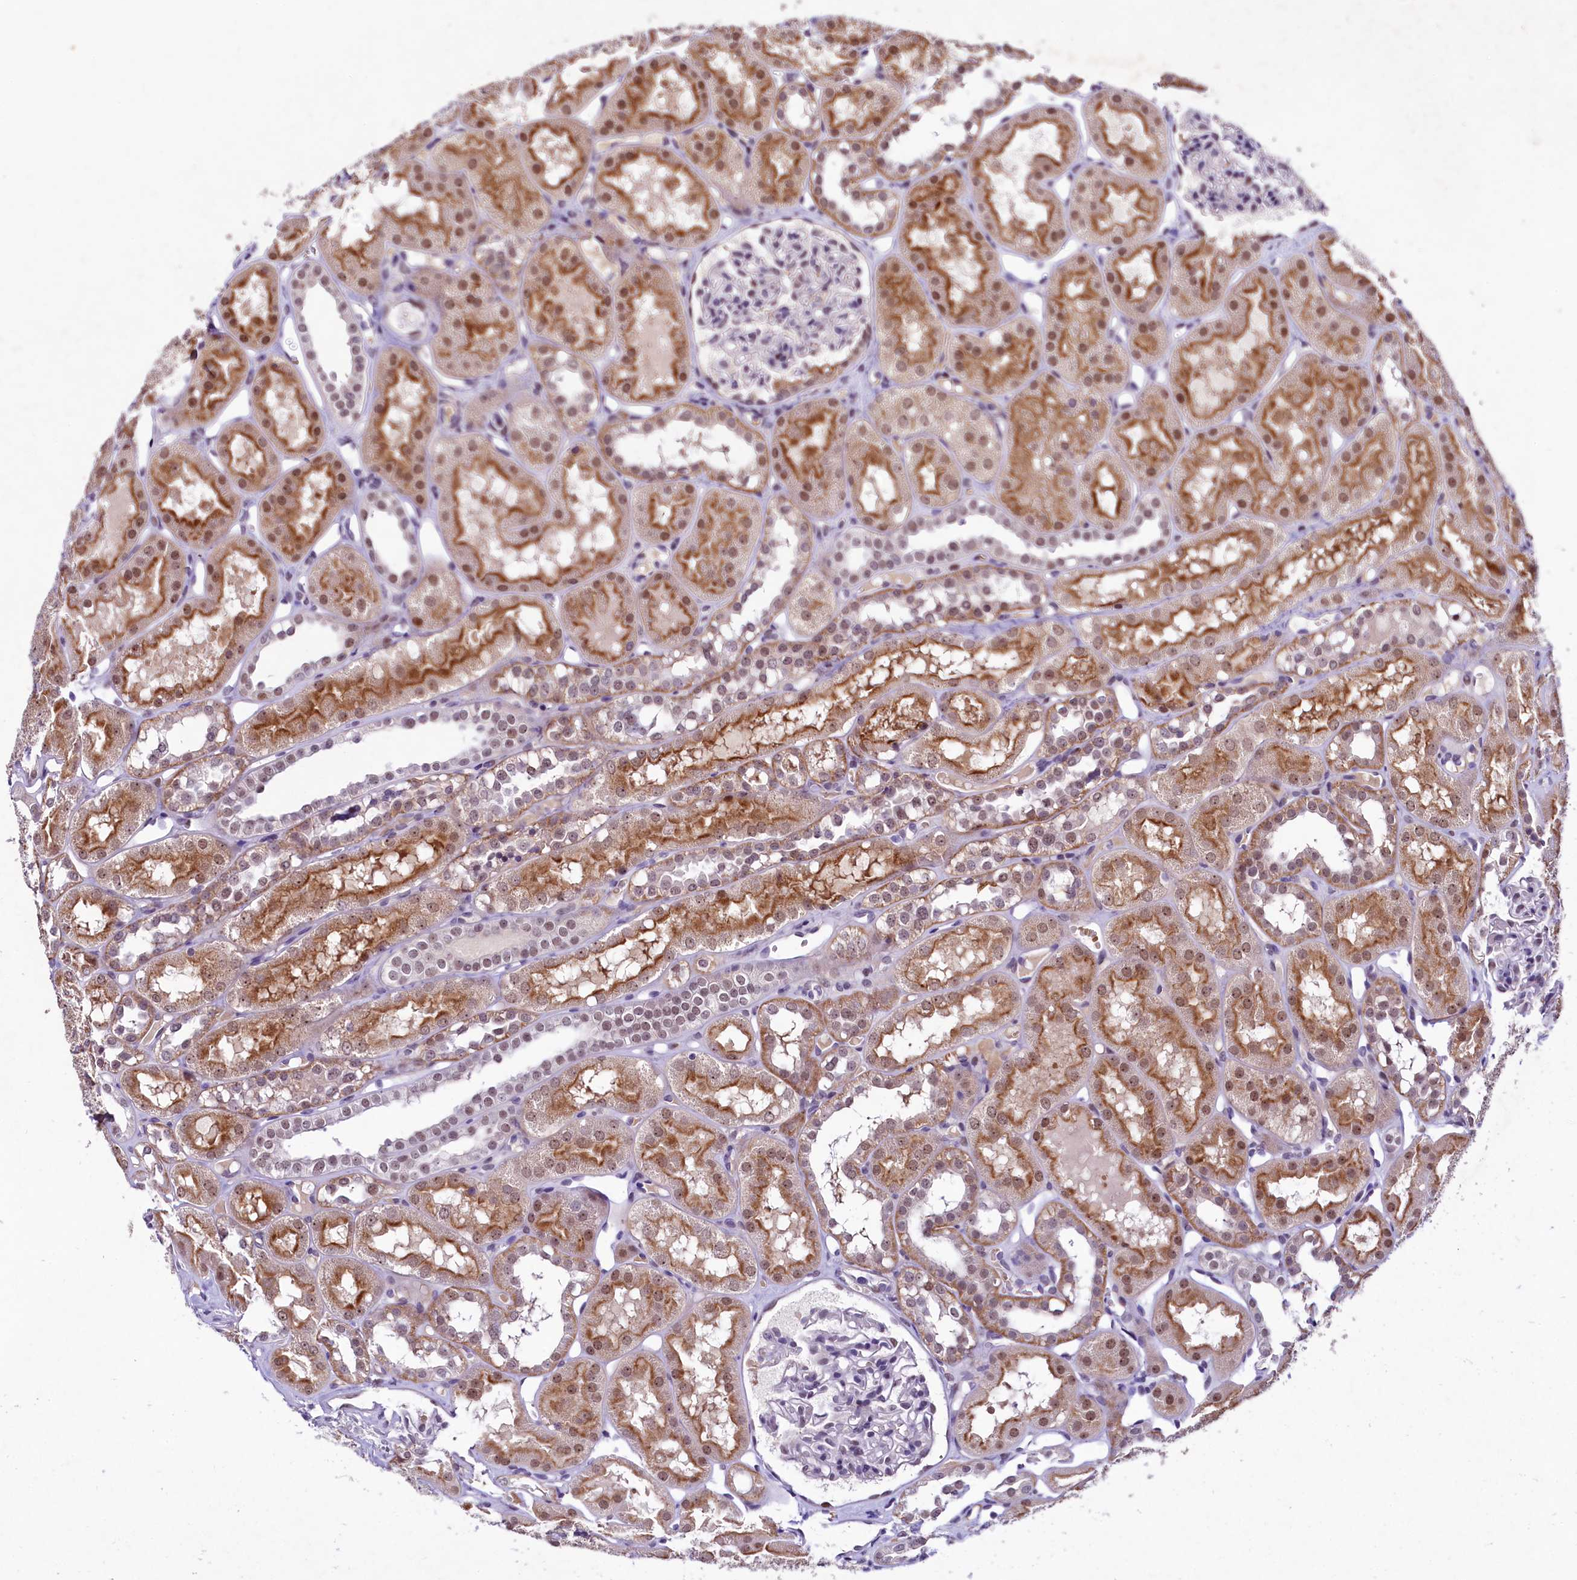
{"staining": {"intensity": "weak", "quantity": "<25%", "location": "nuclear"}, "tissue": "kidney", "cell_type": "Cells in glomeruli", "image_type": "normal", "snomed": [{"axis": "morphology", "description": "Normal tissue, NOS"}, {"axis": "topography", "description": "Kidney"}], "caption": "This micrograph is of benign kidney stained with immunohistochemistry to label a protein in brown with the nuclei are counter-stained blue. There is no staining in cells in glomeruli. (DAB (3,3'-diaminobenzidine) immunohistochemistry (IHC) visualized using brightfield microscopy, high magnification).", "gene": "LEUTX", "patient": {"sex": "male", "age": 16}}